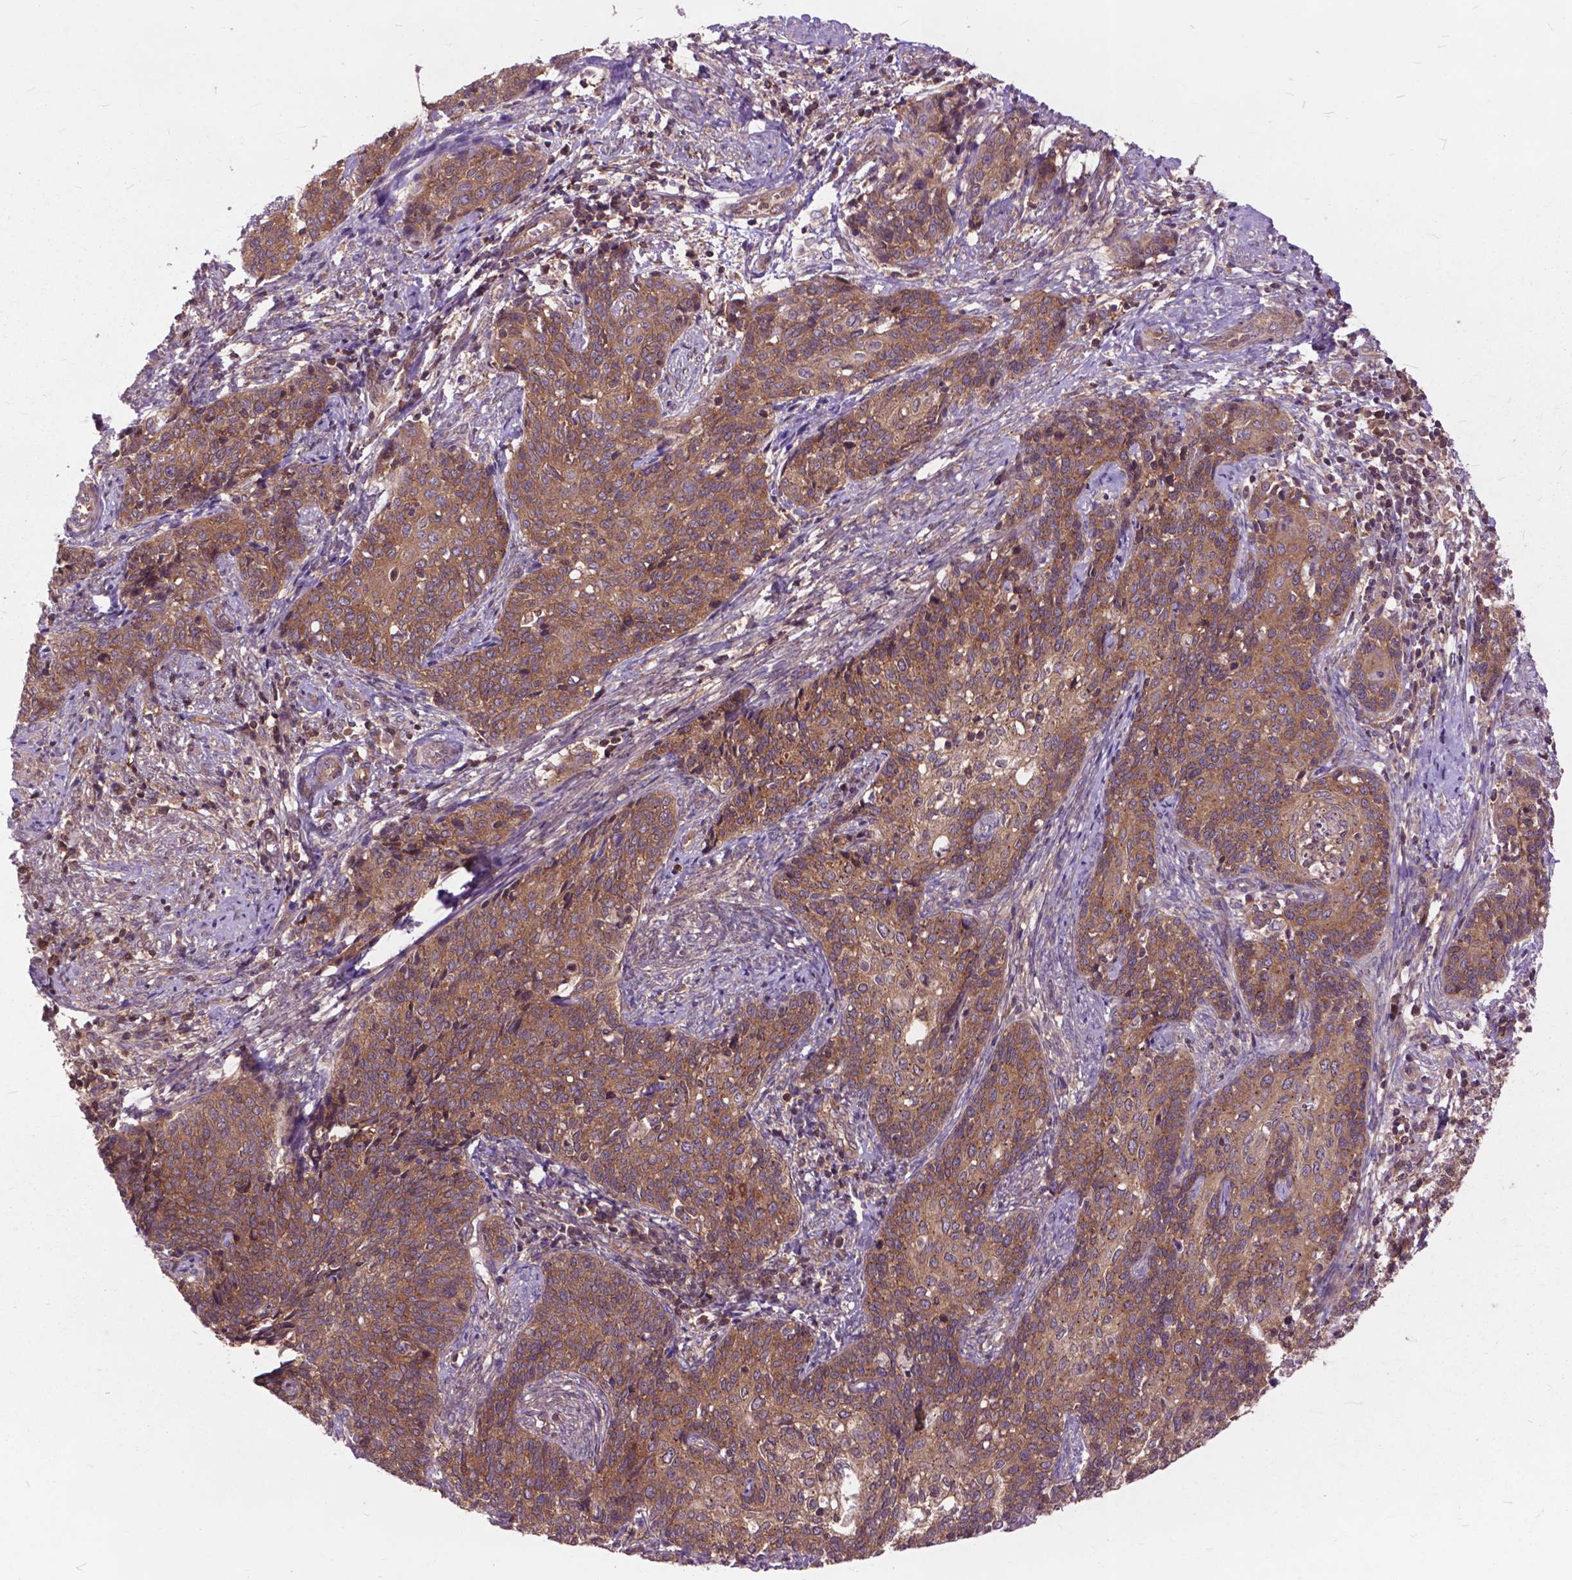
{"staining": {"intensity": "moderate", "quantity": ">75%", "location": "cytoplasmic/membranous"}, "tissue": "cervical cancer", "cell_type": "Tumor cells", "image_type": "cancer", "snomed": [{"axis": "morphology", "description": "Squamous cell carcinoma, NOS"}, {"axis": "topography", "description": "Cervix"}], "caption": "The image exhibits a brown stain indicating the presence of a protein in the cytoplasmic/membranous of tumor cells in cervical cancer.", "gene": "ARAF", "patient": {"sex": "female", "age": 39}}